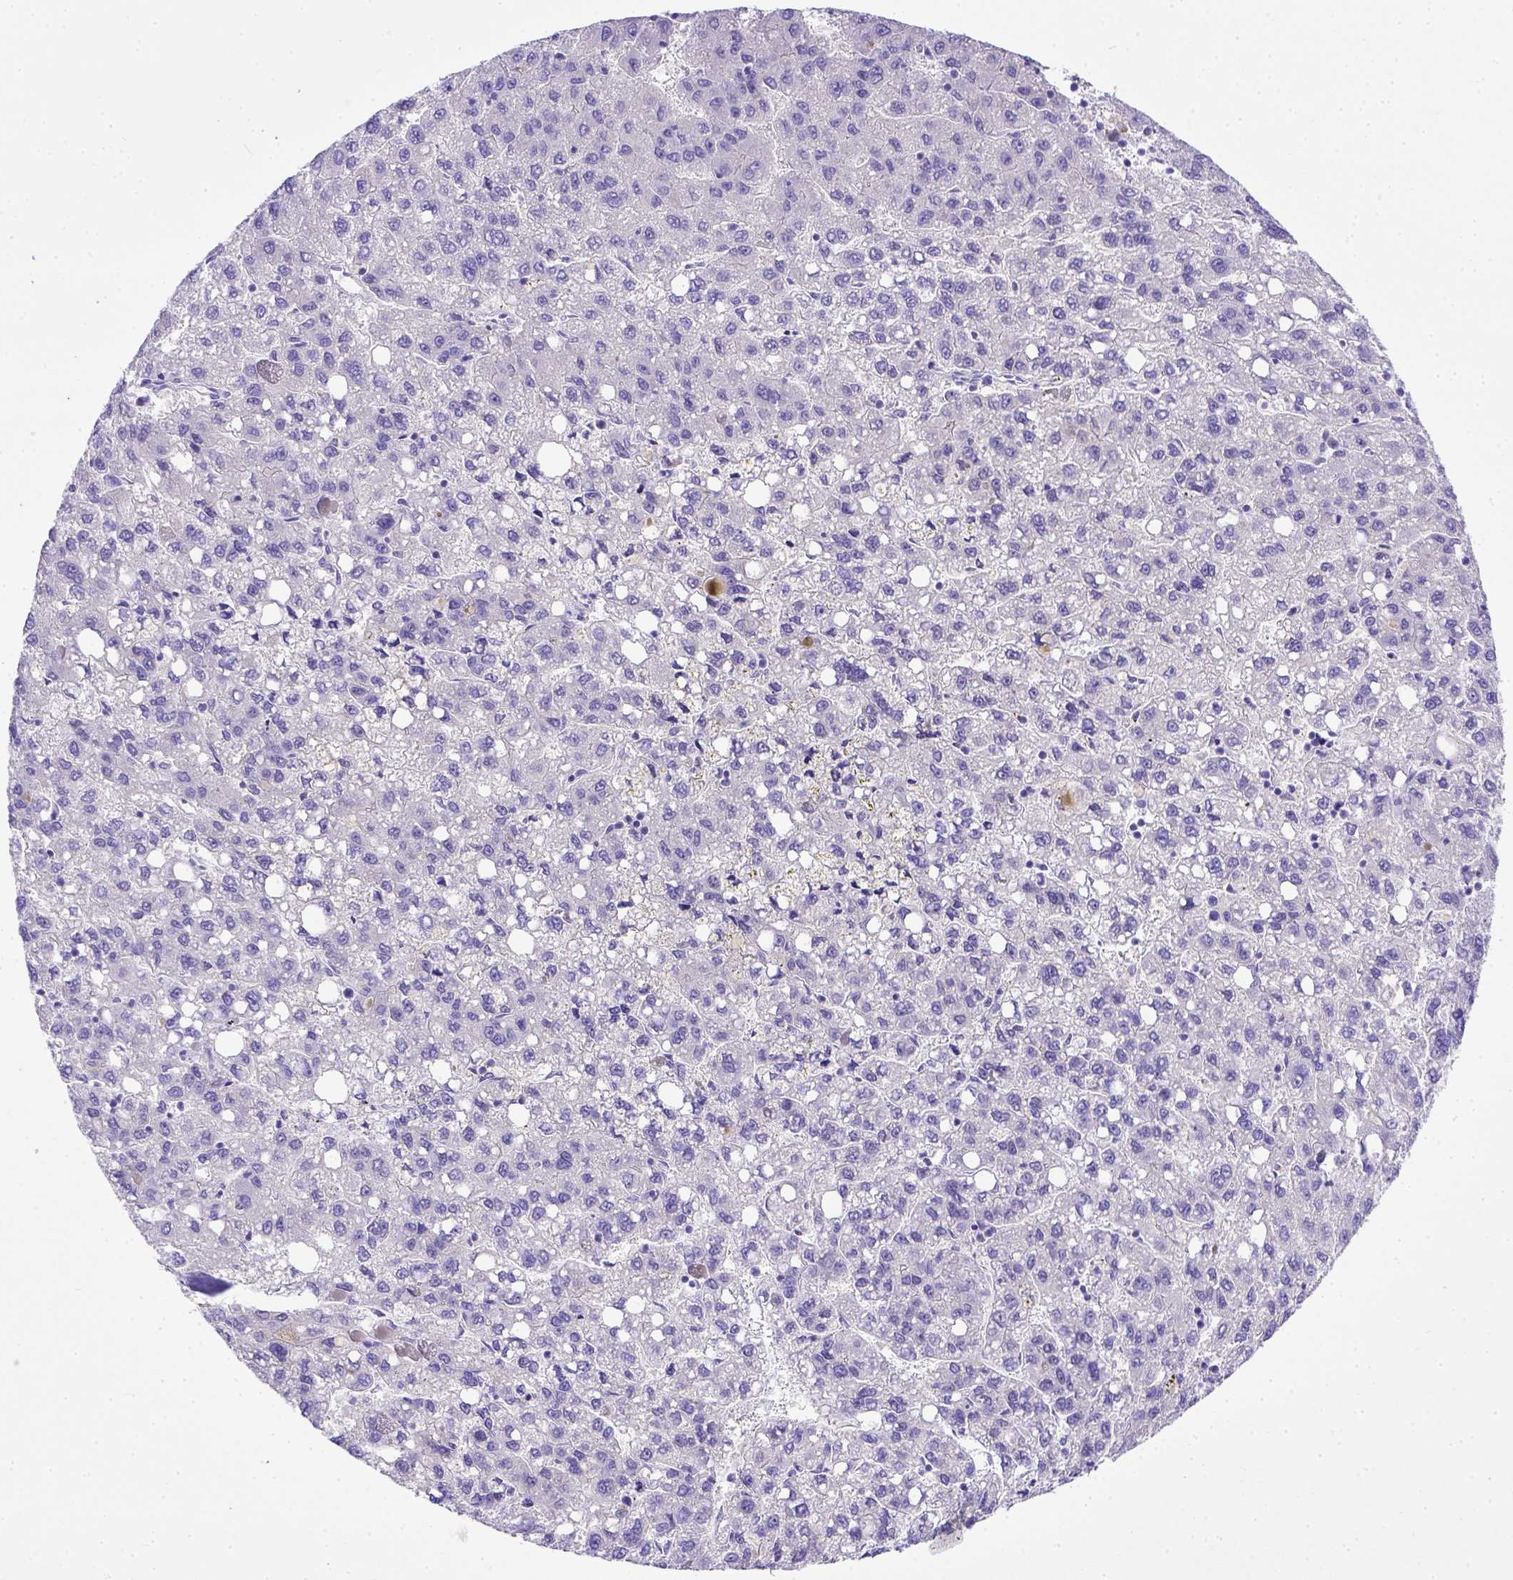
{"staining": {"intensity": "negative", "quantity": "none", "location": "none"}, "tissue": "liver cancer", "cell_type": "Tumor cells", "image_type": "cancer", "snomed": [{"axis": "morphology", "description": "Carcinoma, Hepatocellular, NOS"}, {"axis": "topography", "description": "Liver"}], "caption": "IHC micrograph of liver cancer (hepatocellular carcinoma) stained for a protein (brown), which exhibits no expression in tumor cells.", "gene": "BTN1A1", "patient": {"sex": "female", "age": 82}}